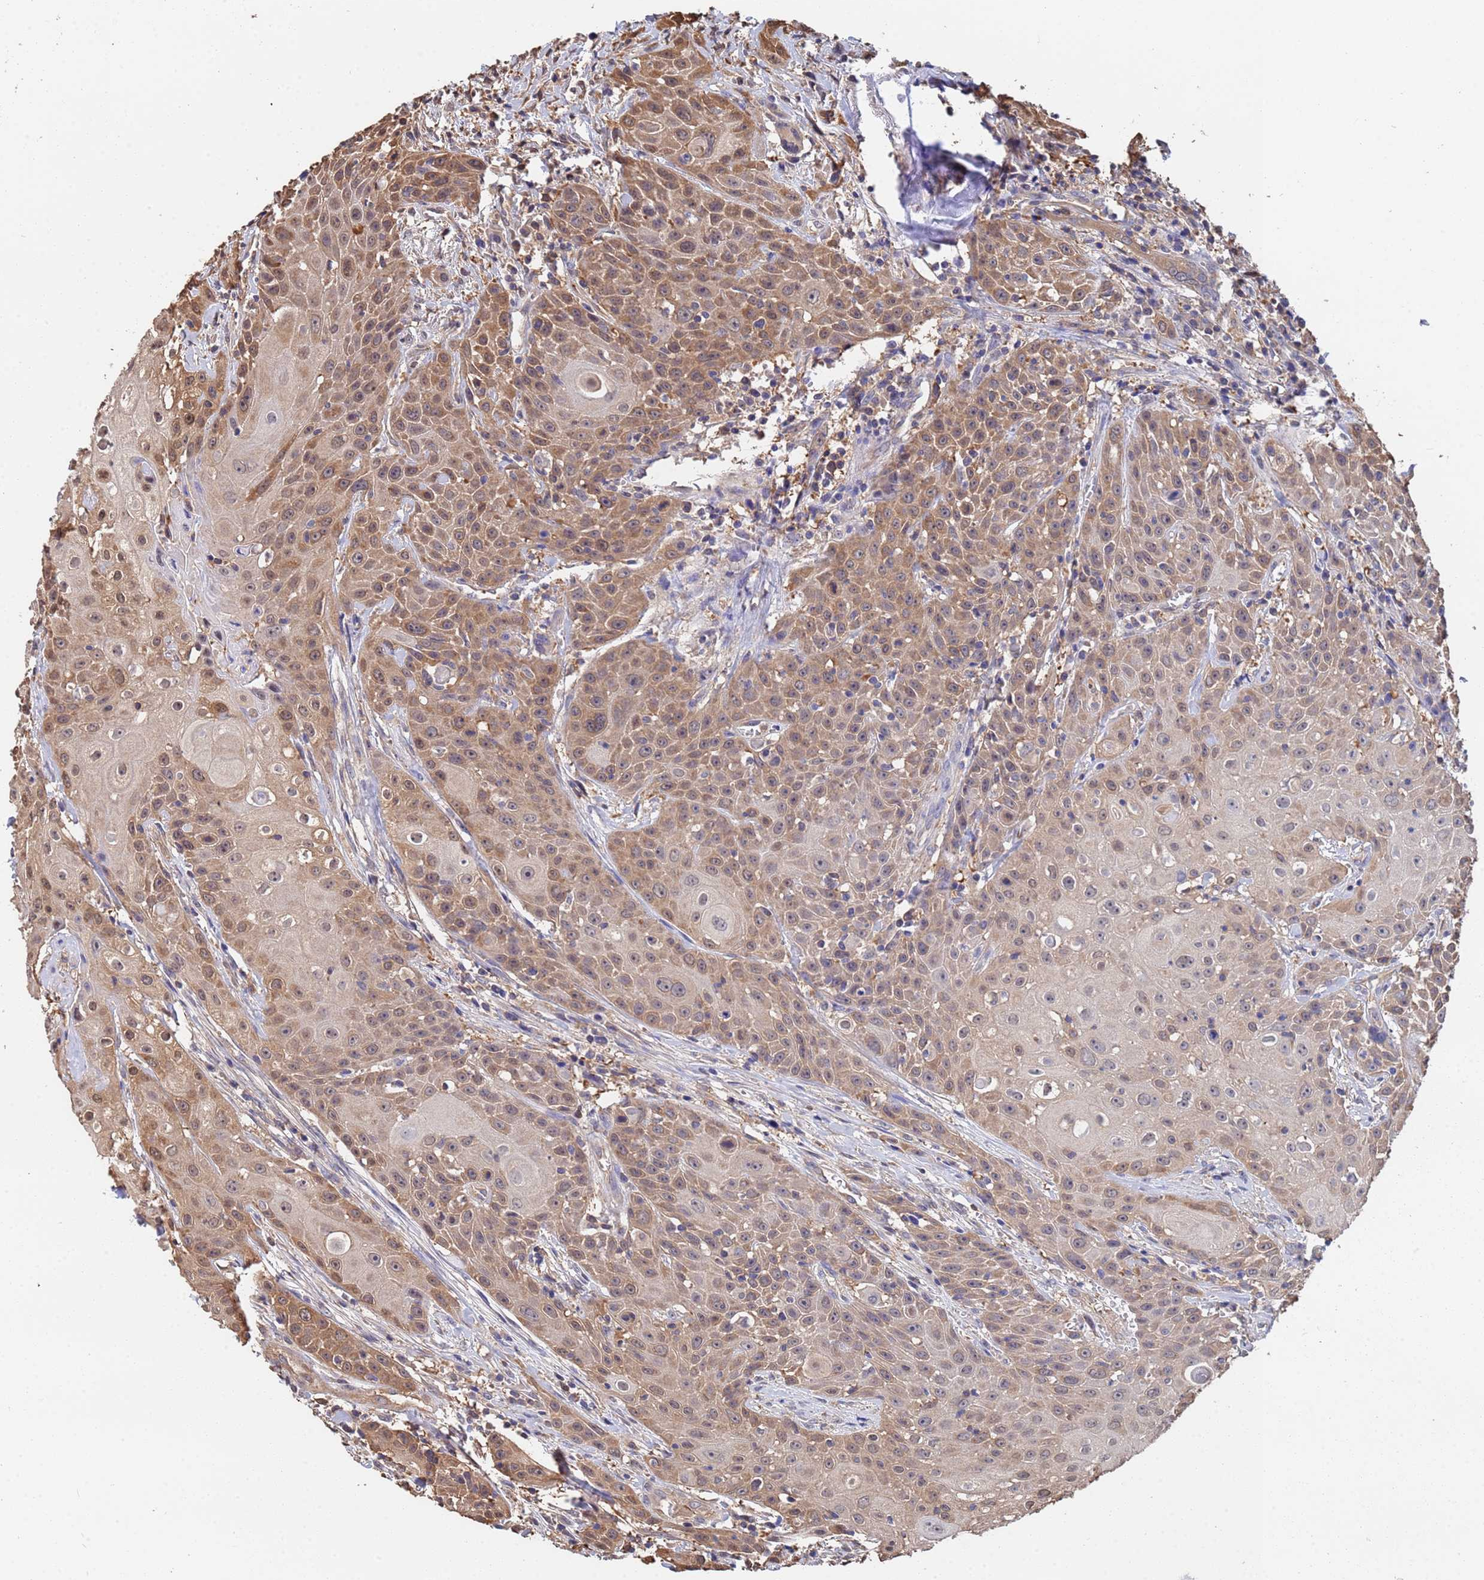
{"staining": {"intensity": "moderate", "quantity": ">75%", "location": "cytoplasmic/membranous,nuclear"}, "tissue": "head and neck cancer", "cell_type": "Tumor cells", "image_type": "cancer", "snomed": [{"axis": "morphology", "description": "Squamous cell carcinoma, NOS"}, {"axis": "topography", "description": "Oral tissue"}, {"axis": "topography", "description": "Head-Neck"}], "caption": "The immunohistochemical stain highlights moderate cytoplasmic/membranous and nuclear positivity in tumor cells of head and neck cancer (squamous cell carcinoma) tissue. (DAB (3,3'-diaminobenzidine) IHC with brightfield microscopy, high magnification).", "gene": "FAM25A", "patient": {"sex": "female", "age": 82}}